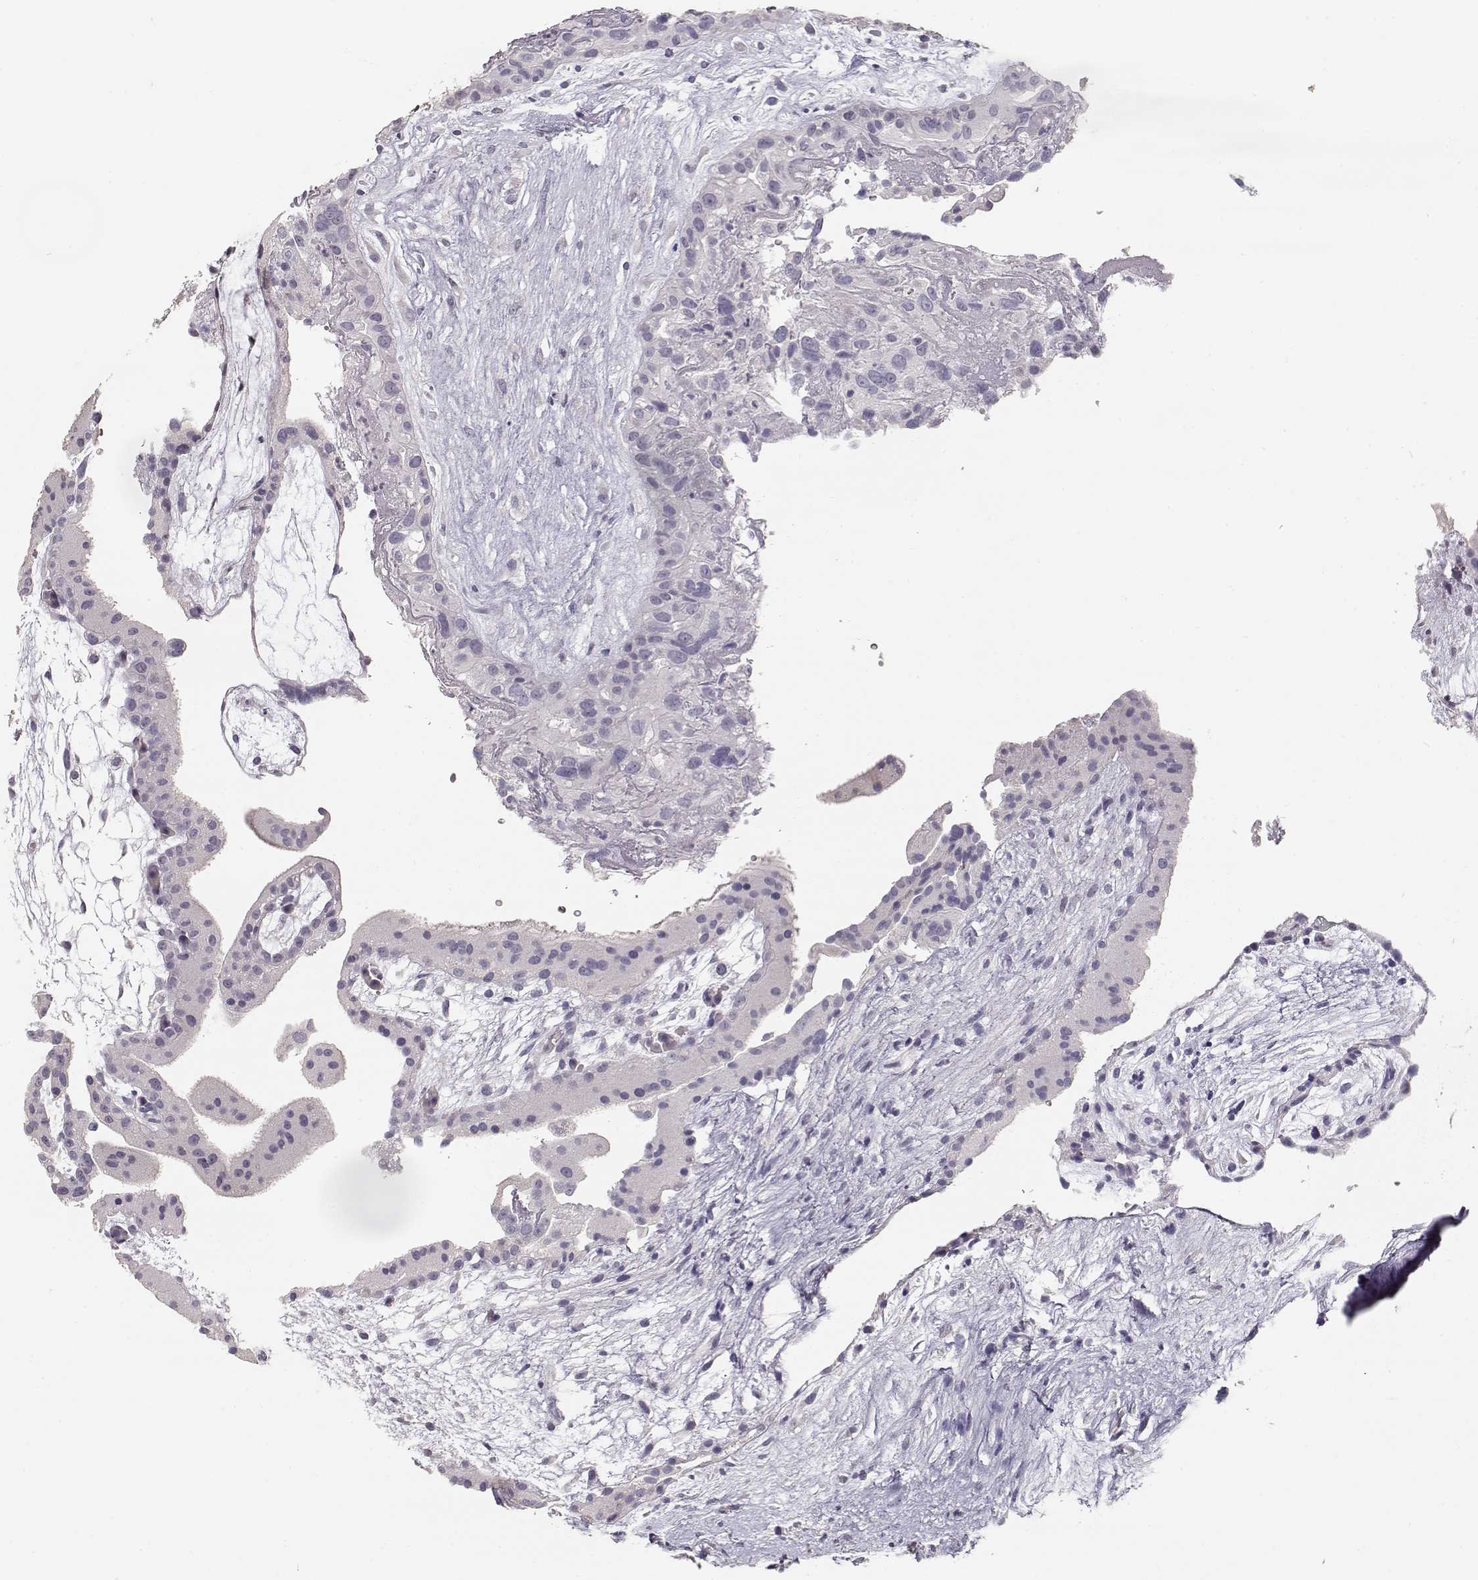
{"staining": {"intensity": "negative", "quantity": "none", "location": "none"}, "tissue": "placenta", "cell_type": "Decidual cells", "image_type": "normal", "snomed": [{"axis": "morphology", "description": "Normal tissue, NOS"}, {"axis": "topography", "description": "Placenta"}], "caption": "IHC photomicrograph of unremarkable placenta stained for a protein (brown), which displays no staining in decidual cells. The staining is performed using DAB (3,3'-diaminobenzidine) brown chromogen with nuclei counter-stained in using hematoxylin.", "gene": "TPH2", "patient": {"sex": "female", "age": 19}}